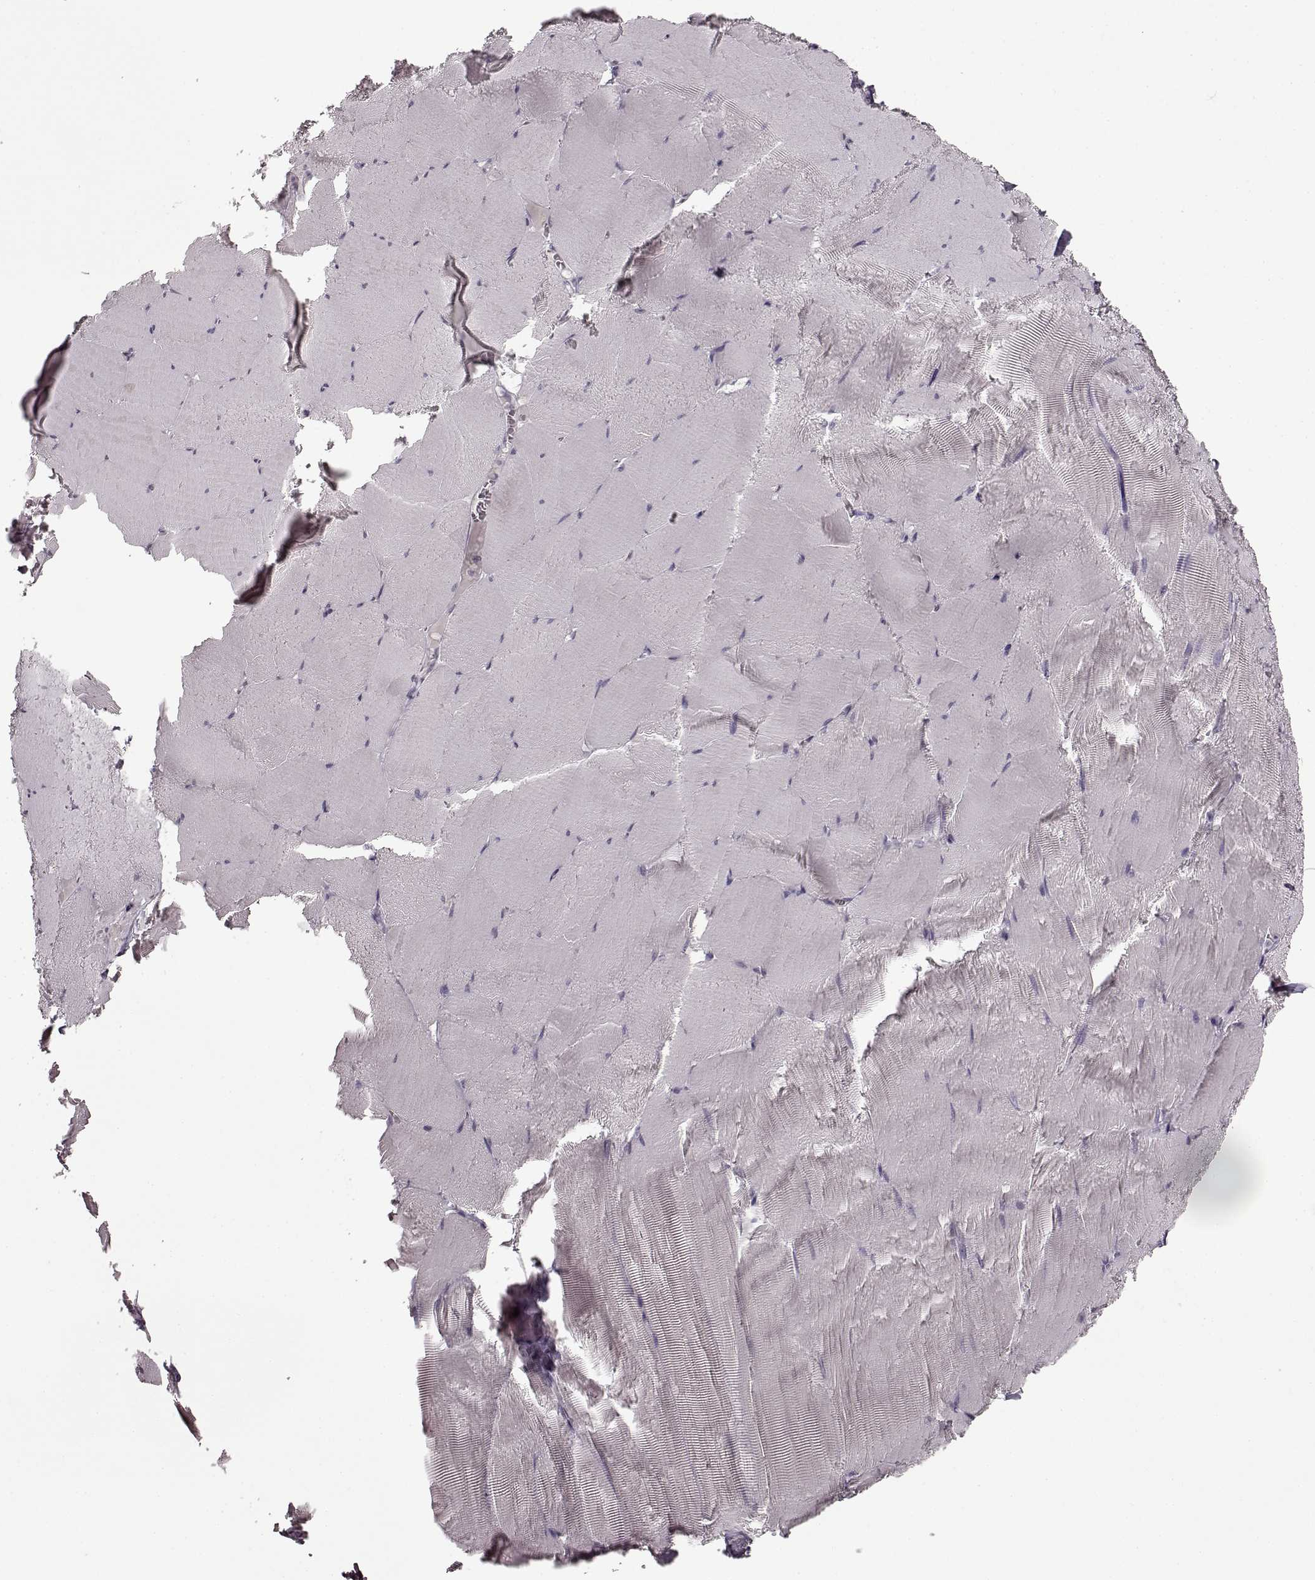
{"staining": {"intensity": "negative", "quantity": "none", "location": "none"}, "tissue": "skeletal muscle", "cell_type": "Myocytes", "image_type": "normal", "snomed": [{"axis": "morphology", "description": "Normal tissue, NOS"}, {"axis": "morphology", "description": "Malignant melanoma, Metastatic site"}, {"axis": "topography", "description": "Skeletal muscle"}], "caption": "IHC photomicrograph of unremarkable skeletal muscle: human skeletal muscle stained with DAB demonstrates no significant protein expression in myocytes.", "gene": "FSHB", "patient": {"sex": "male", "age": 50}}